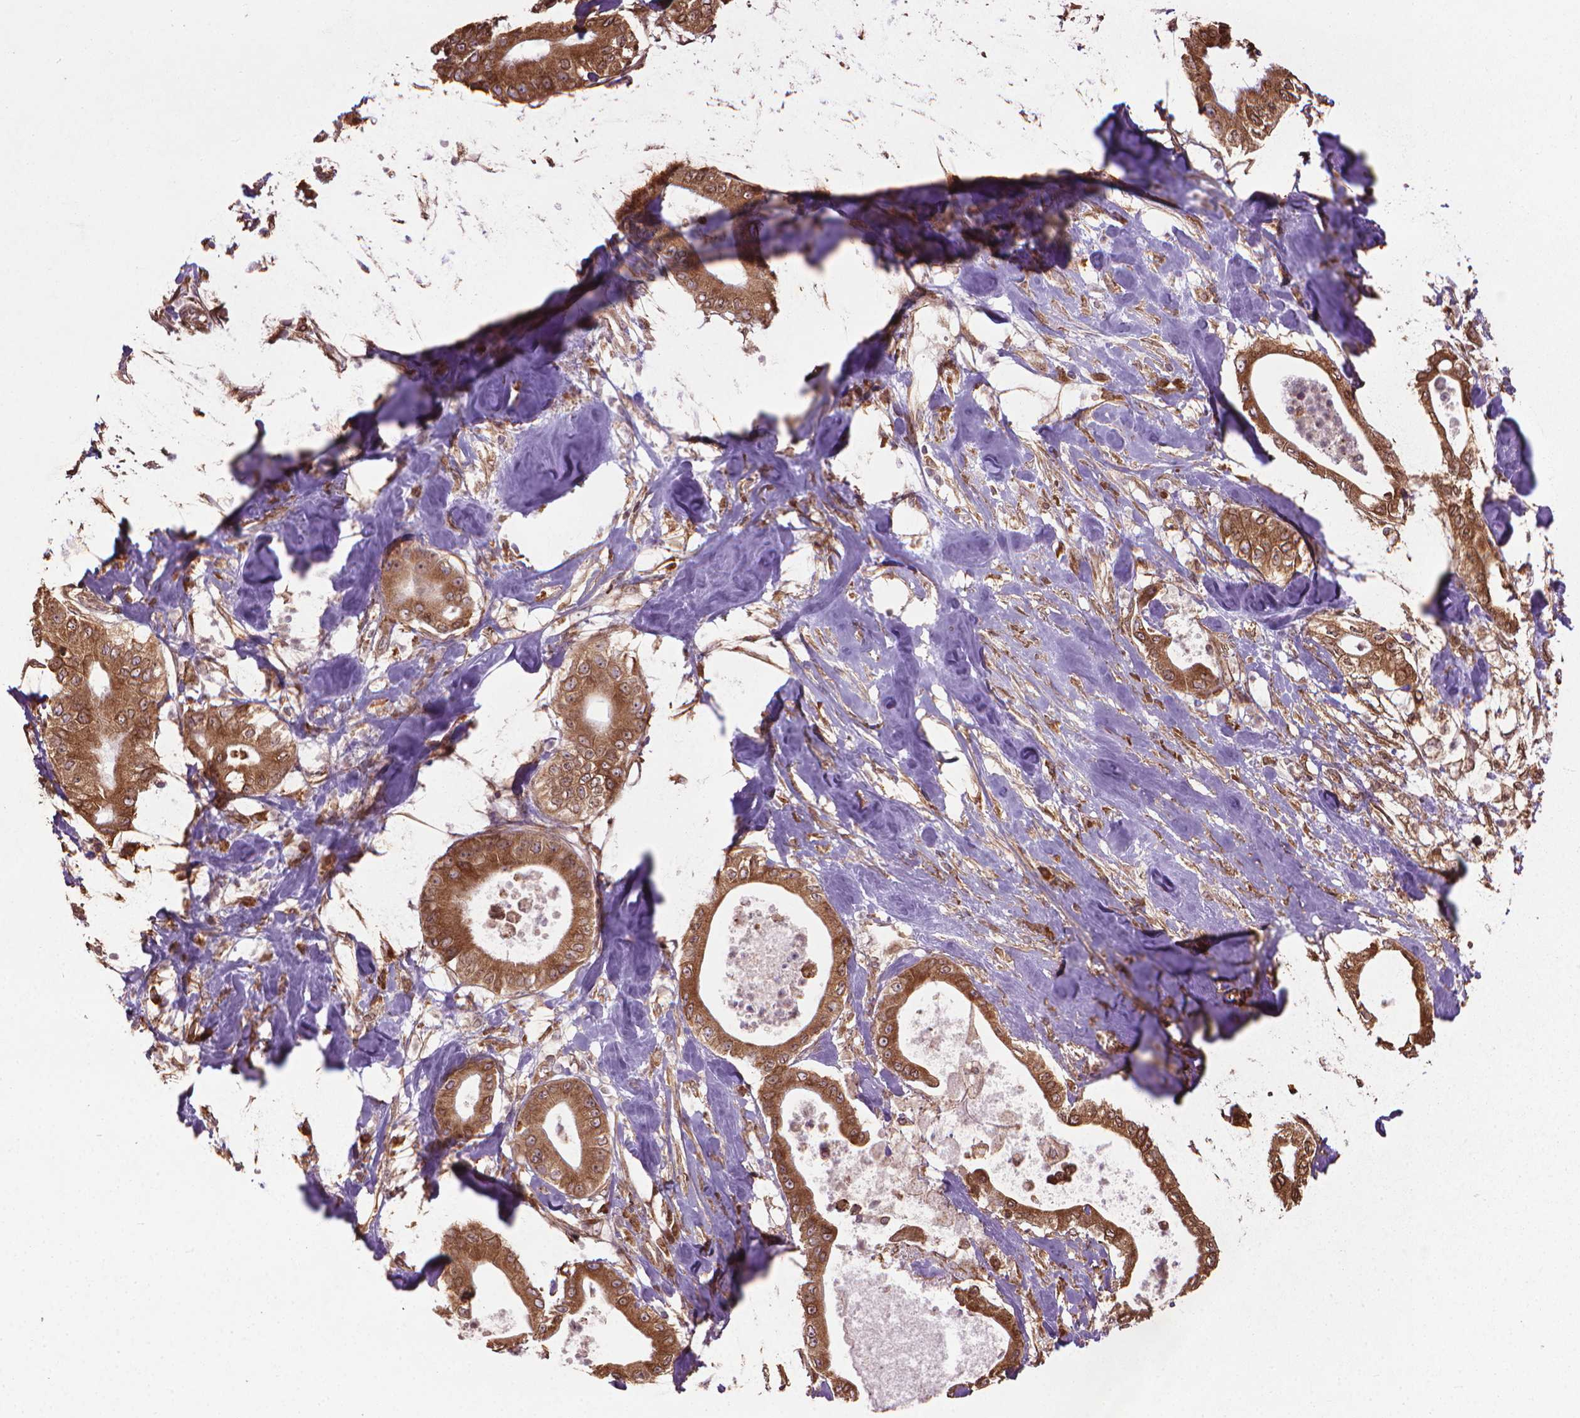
{"staining": {"intensity": "strong", "quantity": ">75%", "location": "cytoplasmic/membranous"}, "tissue": "pancreatic cancer", "cell_type": "Tumor cells", "image_type": "cancer", "snomed": [{"axis": "morphology", "description": "Adenocarcinoma, NOS"}, {"axis": "topography", "description": "Pancreas"}], "caption": "Immunohistochemistry (IHC) of human adenocarcinoma (pancreatic) reveals high levels of strong cytoplasmic/membranous positivity in about >75% of tumor cells. (Brightfield microscopy of DAB IHC at high magnification).", "gene": "GAS1", "patient": {"sex": "male", "age": 71}}